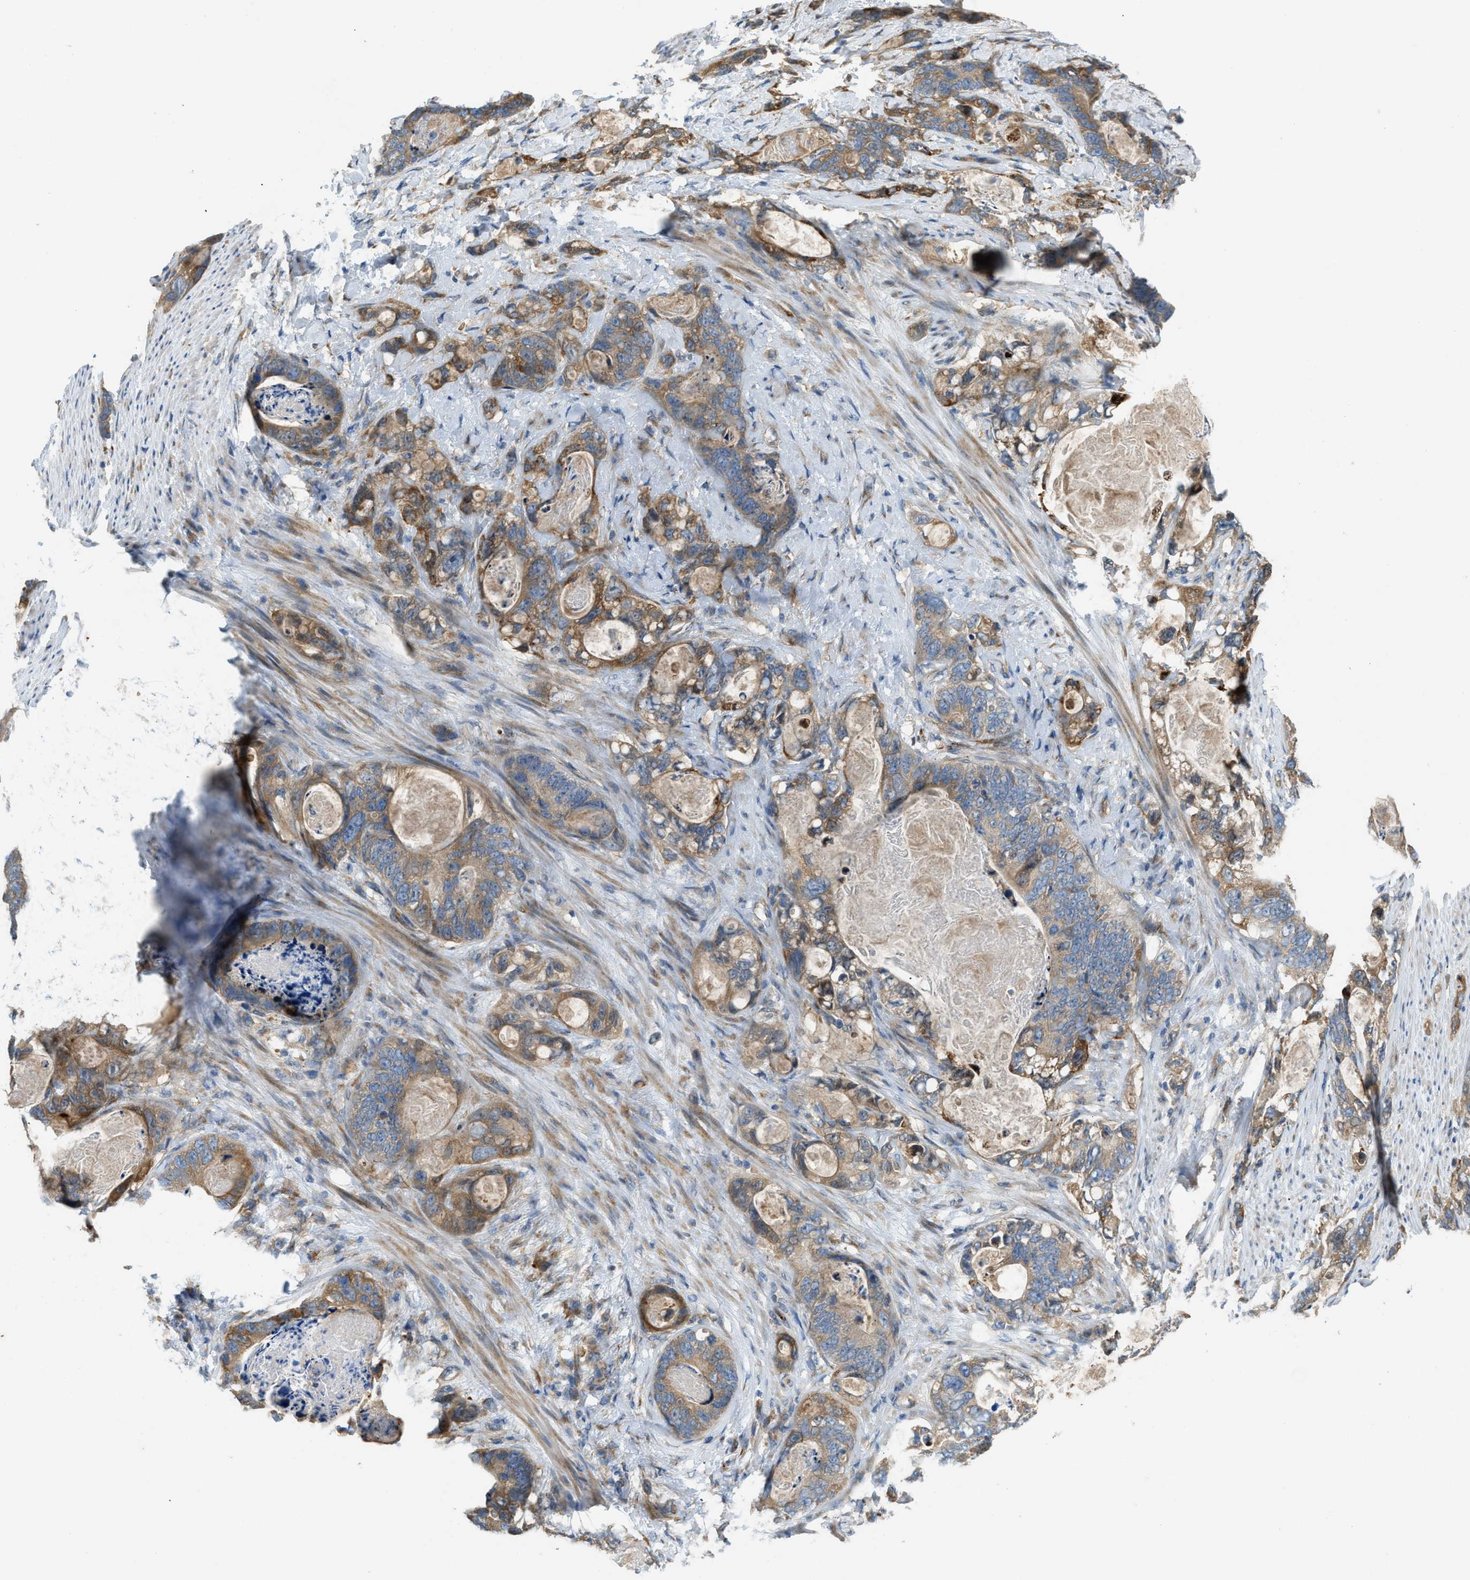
{"staining": {"intensity": "moderate", "quantity": ">75%", "location": "cytoplasmic/membranous"}, "tissue": "stomach cancer", "cell_type": "Tumor cells", "image_type": "cancer", "snomed": [{"axis": "morphology", "description": "Normal tissue, NOS"}, {"axis": "morphology", "description": "Adenocarcinoma, NOS"}, {"axis": "topography", "description": "Stomach"}], "caption": "Moderate cytoplasmic/membranous positivity is identified in approximately >75% of tumor cells in stomach adenocarcinoma. The staining is performed using DAB (3,3'-diaminobenzidine) brown chromogen to label protein expression. The nuclei are counter-stained blue using hematoxylin.", "gene": "TMEM68", "patient": {"sex": "female", "age": 89}}